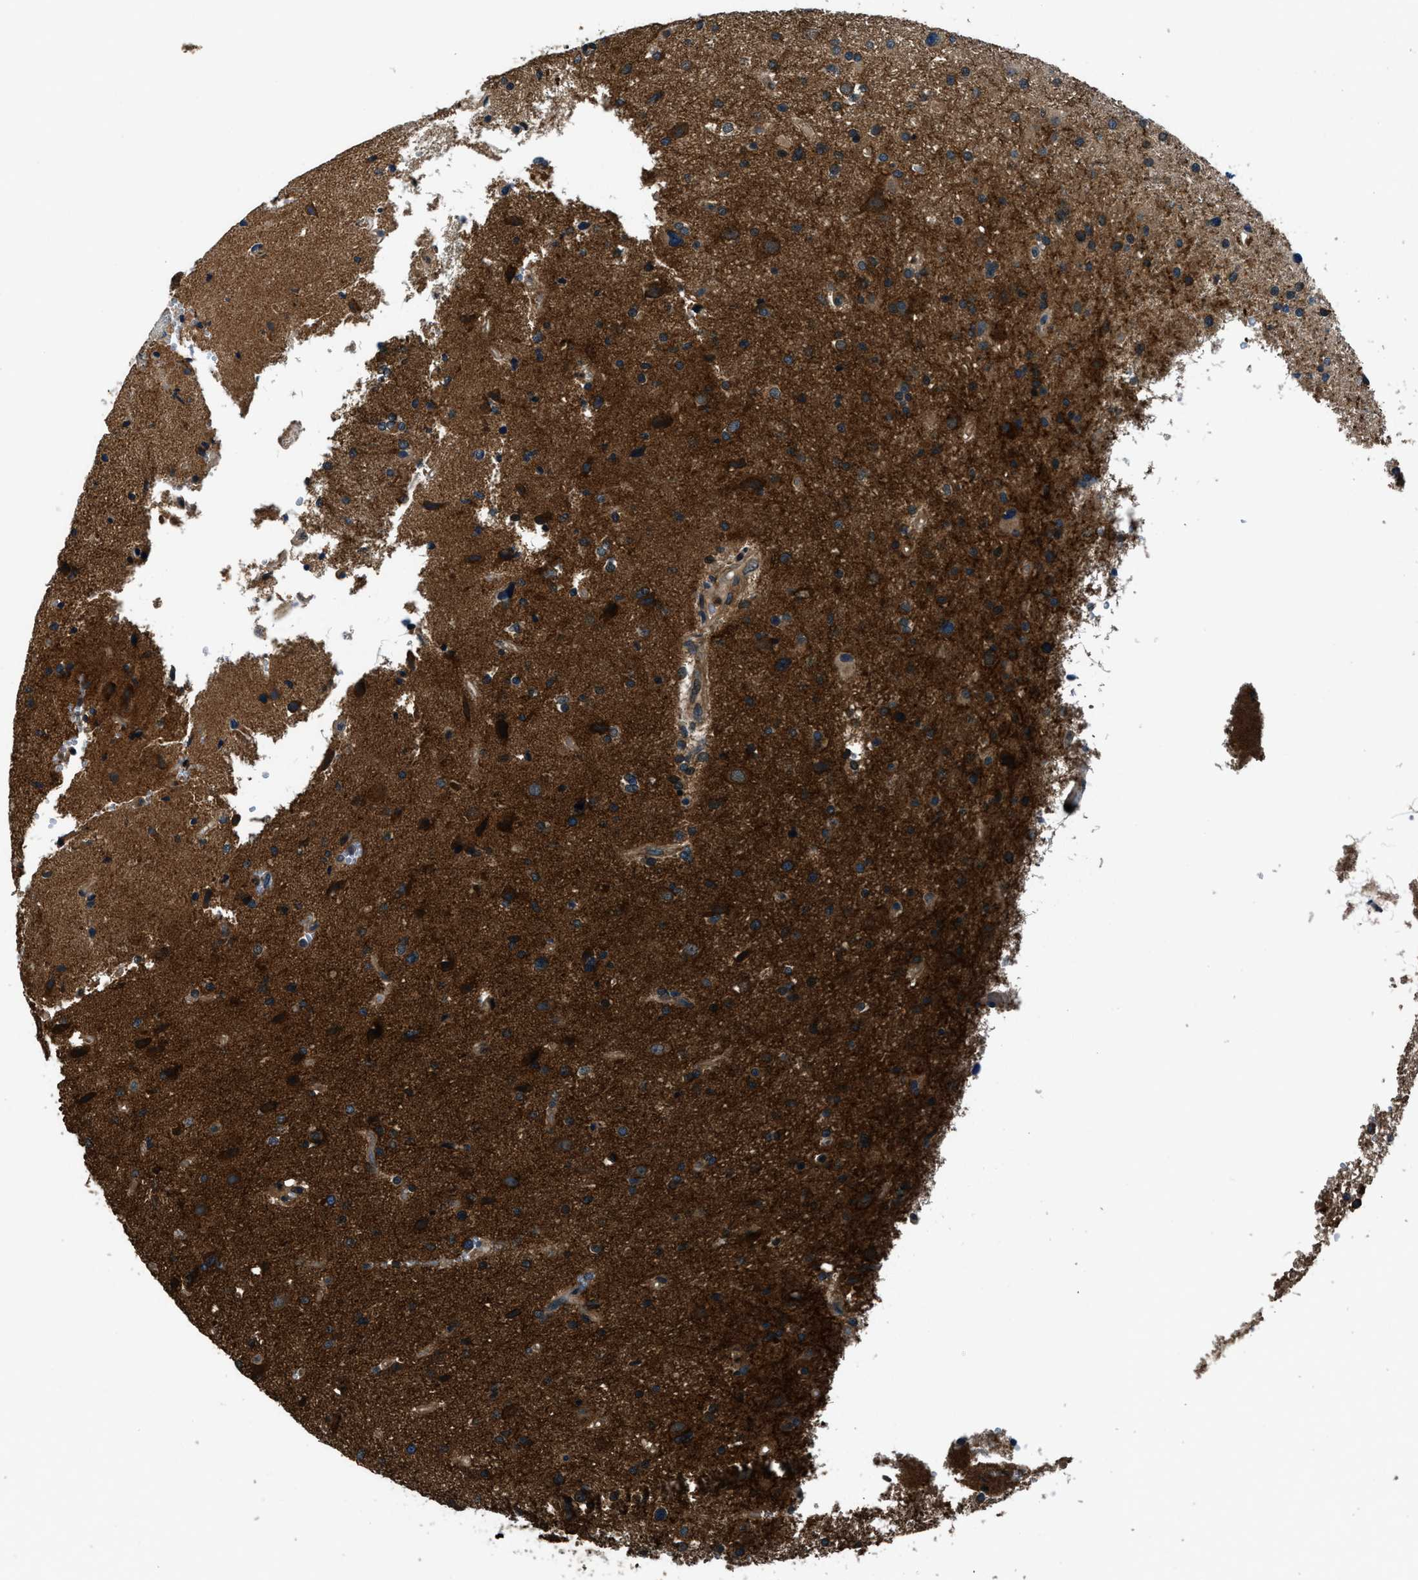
{"staining": {"intensity": "strong", "quantity": ">75%", "location": "cytoplasmic/membranous"}, "tissue": "glioma", "cell_type": "Tumor cells", "image_type": "cancer", "snomed": [{"axis": "morphology", "description": "Glioma, malignant, High grade"}, {"axis": "topography", "description": "Brain"}], "caption": "A histopathology image of human high-grade glioma (malignant) stained for a protein displays strong cytoplasmic/membranous brown staining in tumor cells.", "gene": "ARHGEF11", "patient": {"sex": "male", "age": 33}}